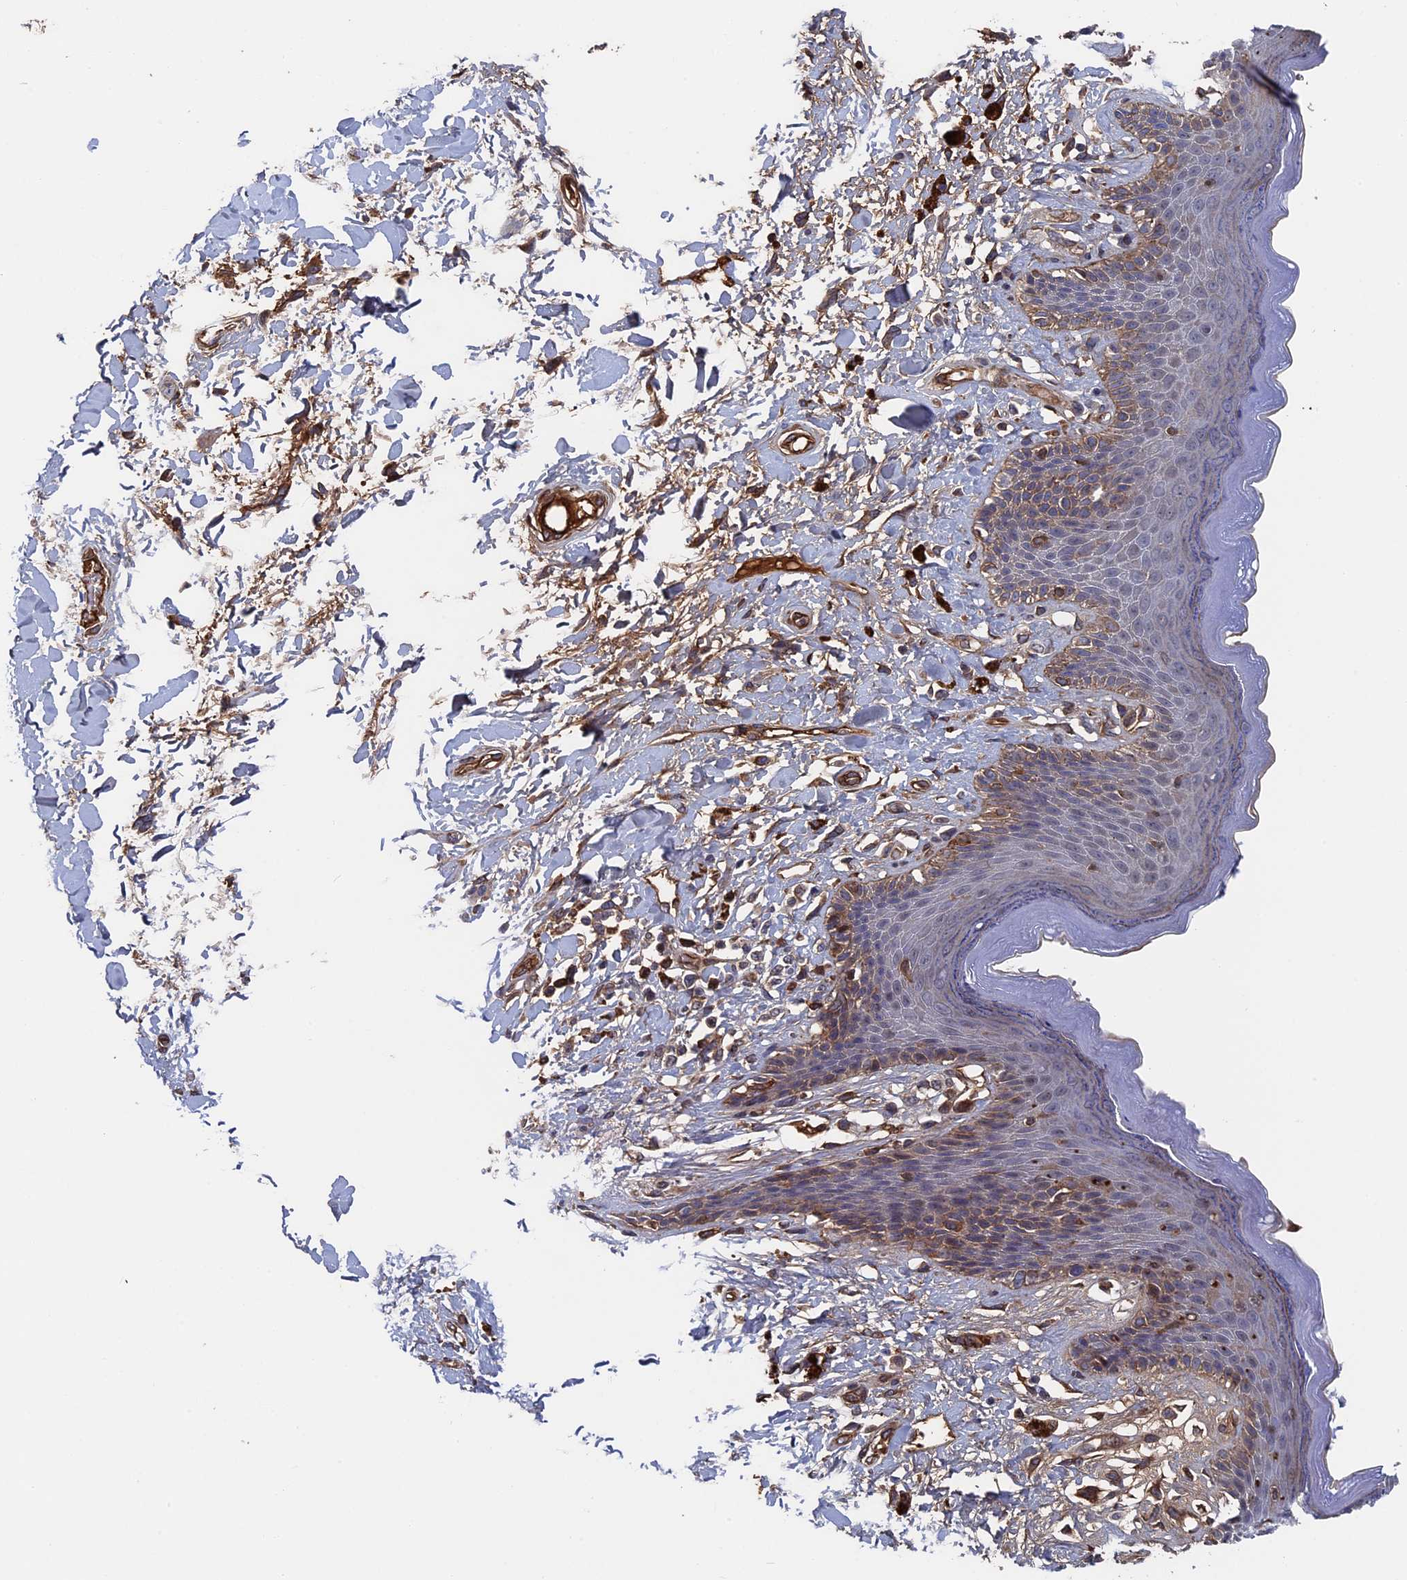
{"staining": {"intensity": "weak", "quantity": "25%-75%", "location": "cytoplasmic/membranous"}, "tissue": "skin", "cell_type": "Epidermal cells", "image_type": "normal", "snomed": [{"axis": "morphology", "description": "Normal tissue, NOS"}, {"axis": "topography", "description": "Anal"}], "caption": "This photomicrograph displays immunohistochemistry staining of benign human skin, with low weak cytoplasmic/membranous staining in about 25%-75% of epidermal cells.", "gene": "RPUSD1", "patient": {"sex": "female", "age": 78}}